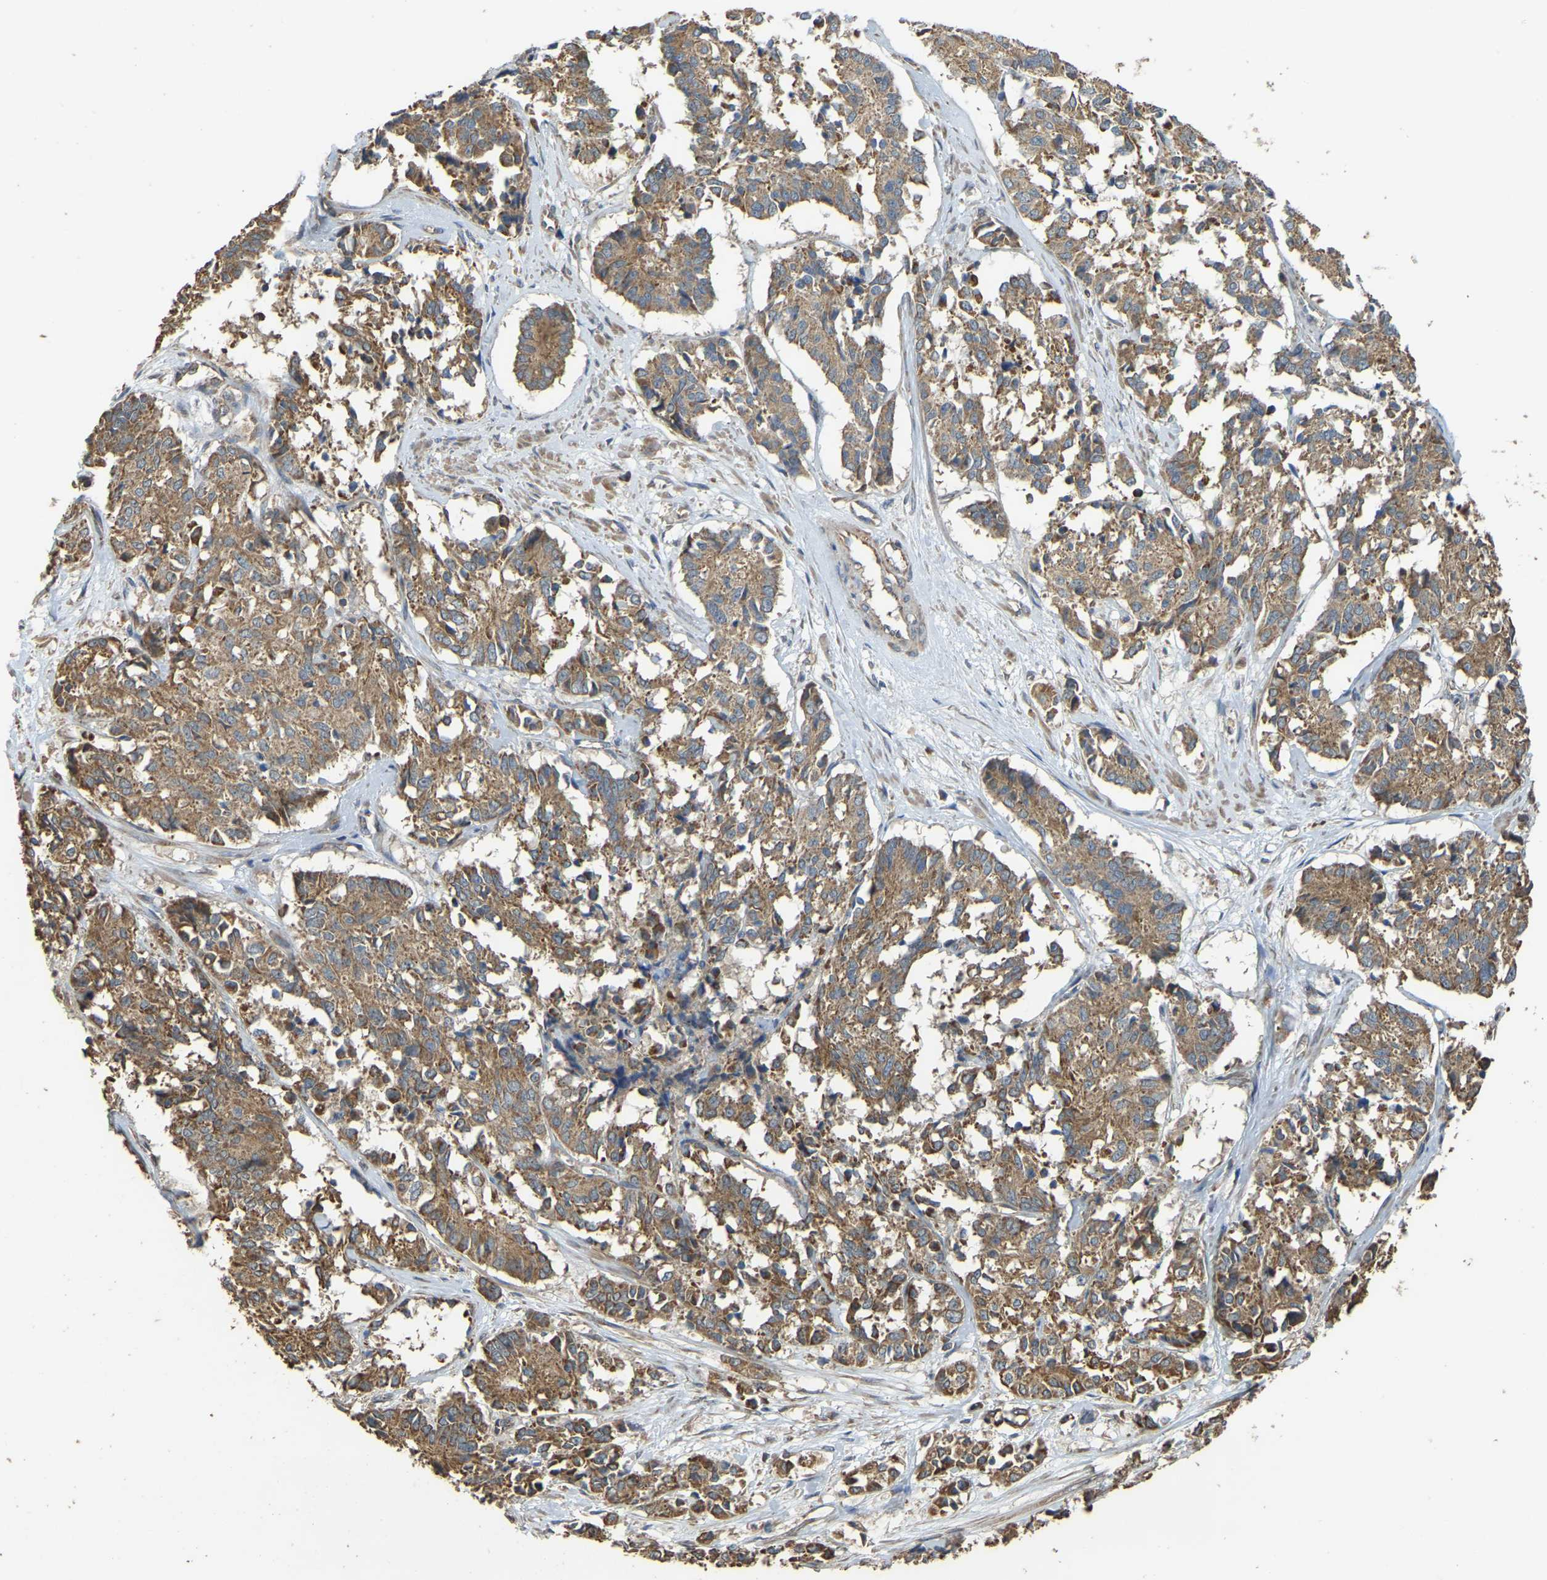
{"staining": {"intensity": "moderate", "quantity": ">75%", "location": "cytoplasmic/membranous"}, "tissue": "cervical cancer", "cell_type": "Tumor cells", "image_type": "cancer", "snomed": [{"axis": "morphology", "description": "Squamous cell carcinoma, NOS"}, {"axis": "topography", "description": "Cervix"}], "caption": "Squamous cell carcinoma (cervical) was stained to show a protein in brown. There is medium levels of moderate cytoplasmic/membranous expression in approximately >75% of tumor cells.", "gene": "GNG2", "patient": {"sex": "female", "age": 35}}